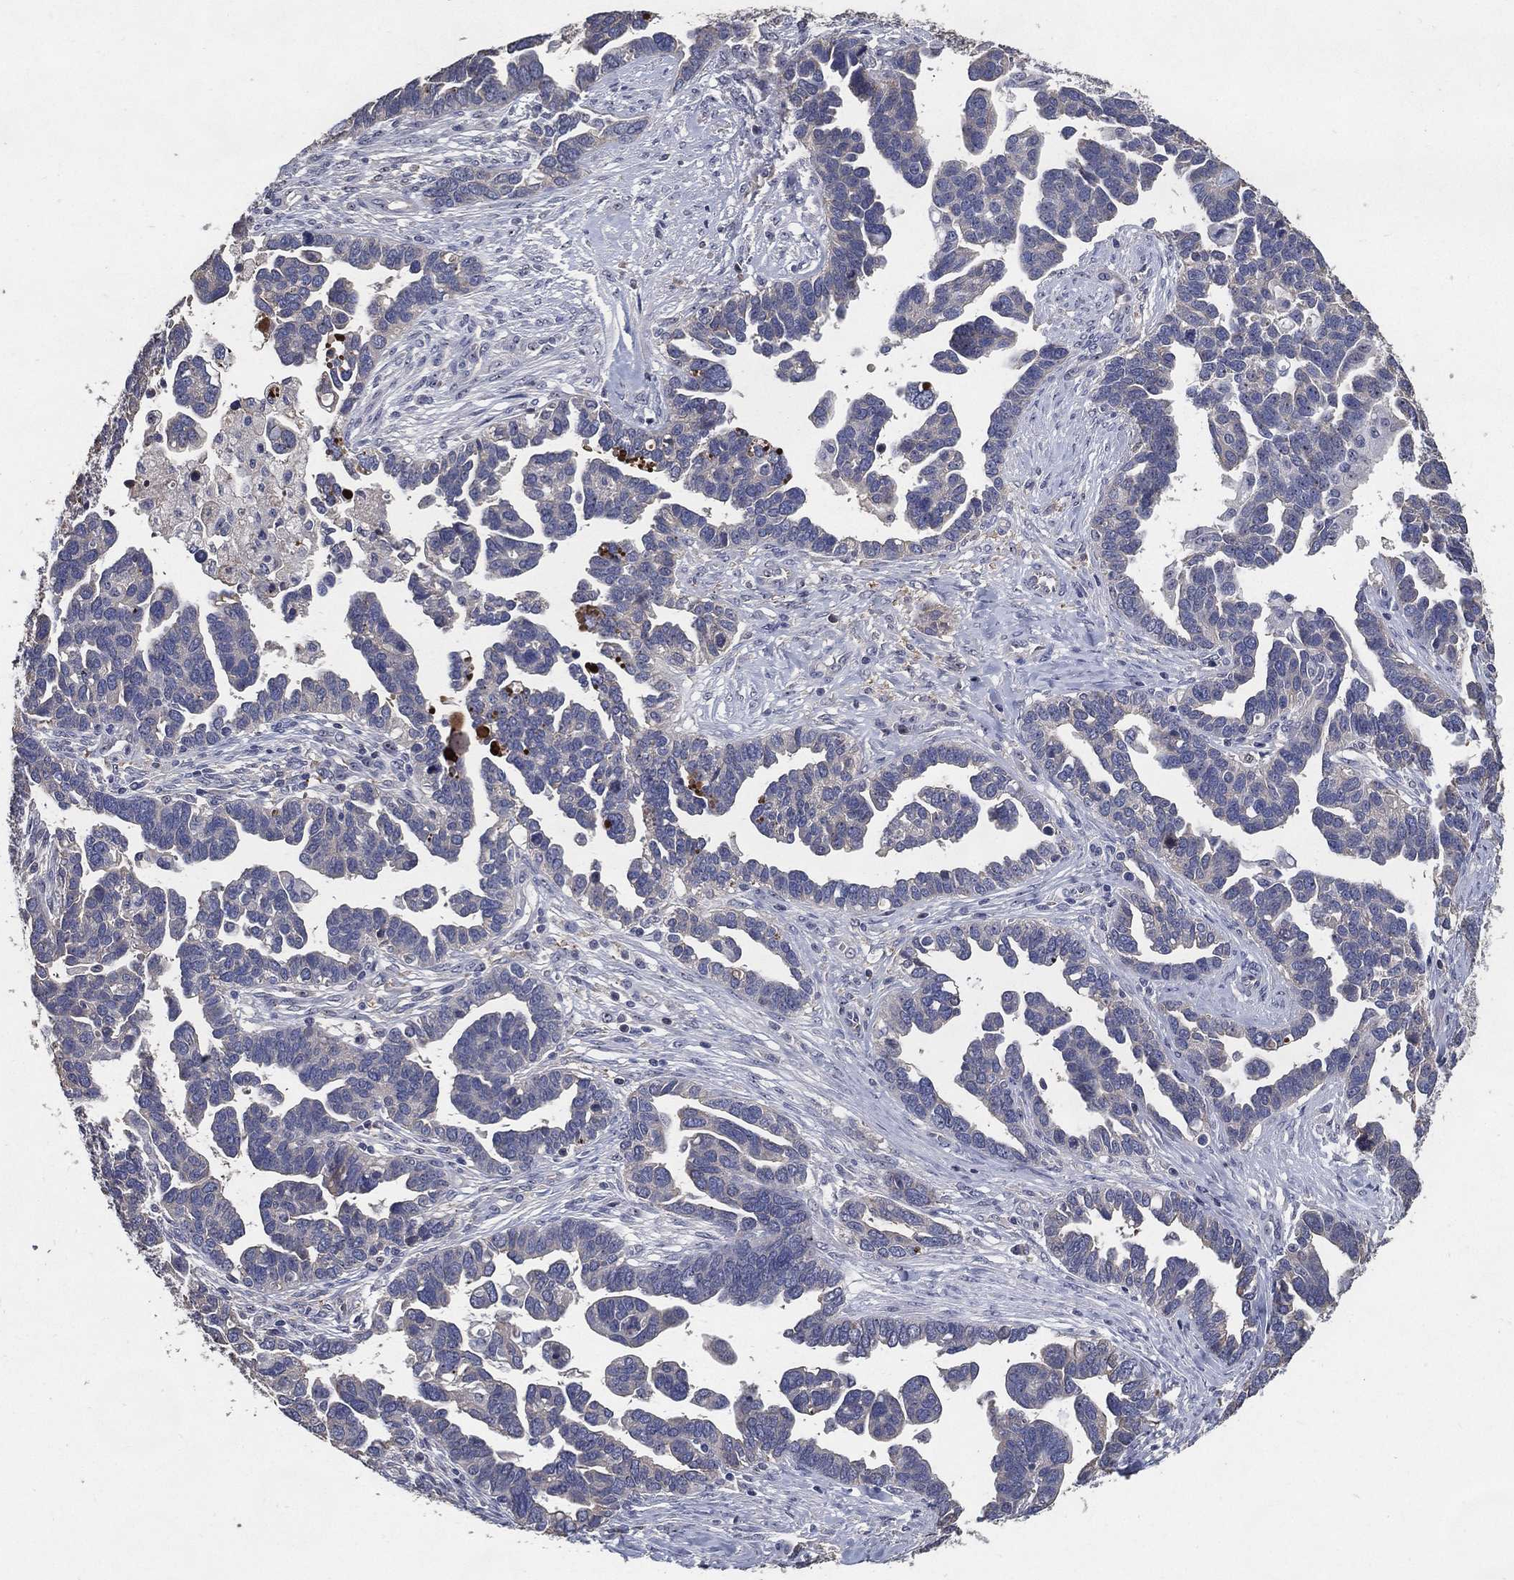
{"staining": {"intensity": "negative", "quantity": "none", "location": "none"}, "tissue": "ovarian cancer", "cell_type": "Tumor cells", "image_type": "cancer", "snomed": [{"axis": "morphology", "description": "Cystadenocarcinoma, serous, NOS"}, {"axis": "topography", "description": "Ovary"}], "caption": "Immunohistochemical staining of serous cystadenocarcinoma (ovarian) exhibits no significant staining in tumor cells.", "gene": "EFNA1", "patient": {"sex": "female", "age": 54}}